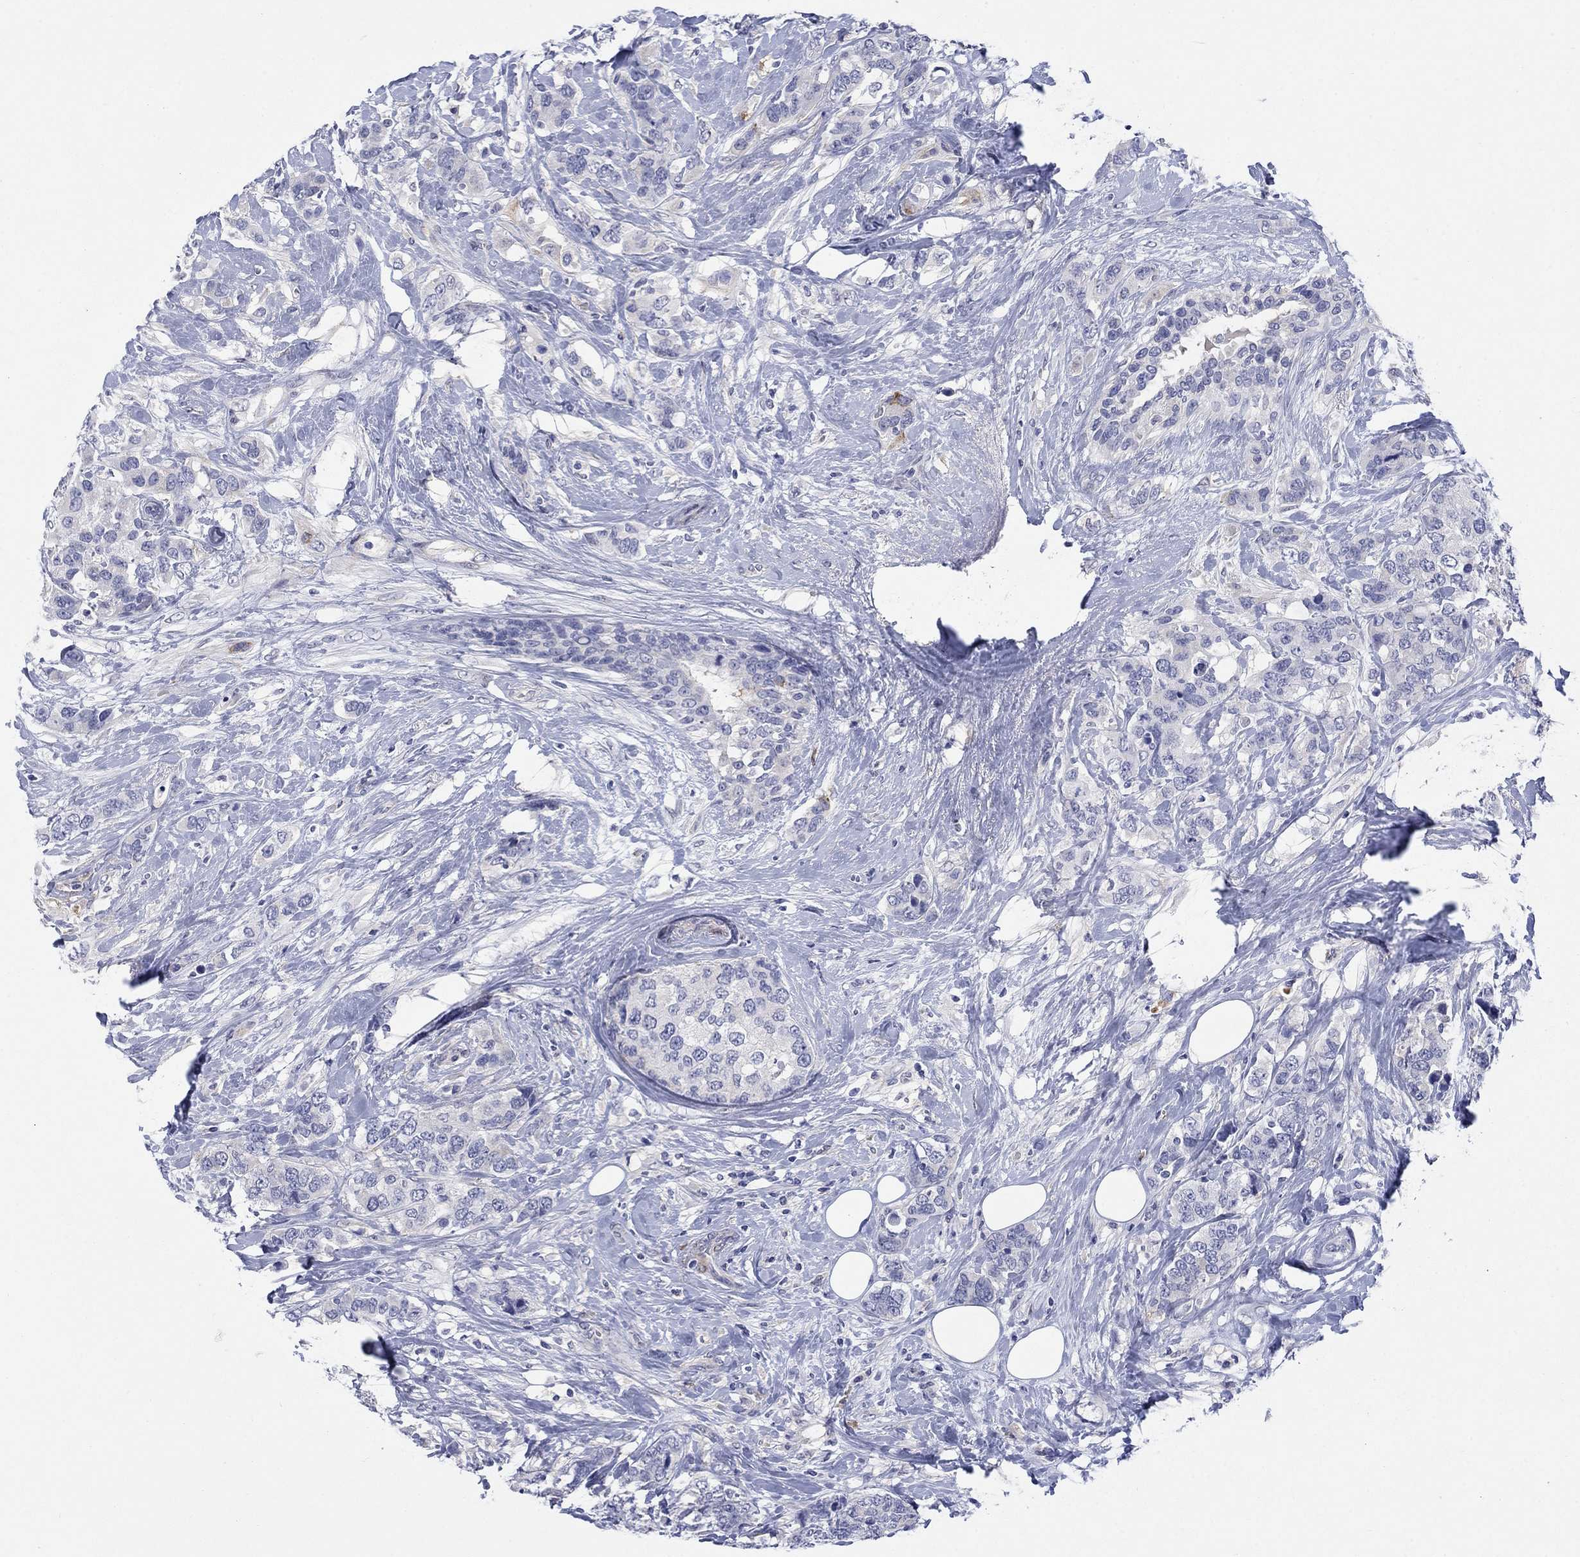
{"staining": {"intensity": "negative", "quantity": "none", "location": "none"}, "tissue": "breast cancer", "cell_type": "Tumor cells", "image_type": "cancer", "snomed": [{"axis": "morphology", "description": "Lobular carcinoma"}, {"axis": "topography", "description": "Breast"}], "caption": "Lobular carcinoma (breast) was stained to show a protein in brown. There is no significant expression in tumor cells. The staining is performed using DAB (3,3'-diaminobenzidine) brown chromogen with nuclei counter-stained in using hematoxylin.", "gene": "PTPRZ1", "patient": {"sex": "female", "age": 59}}